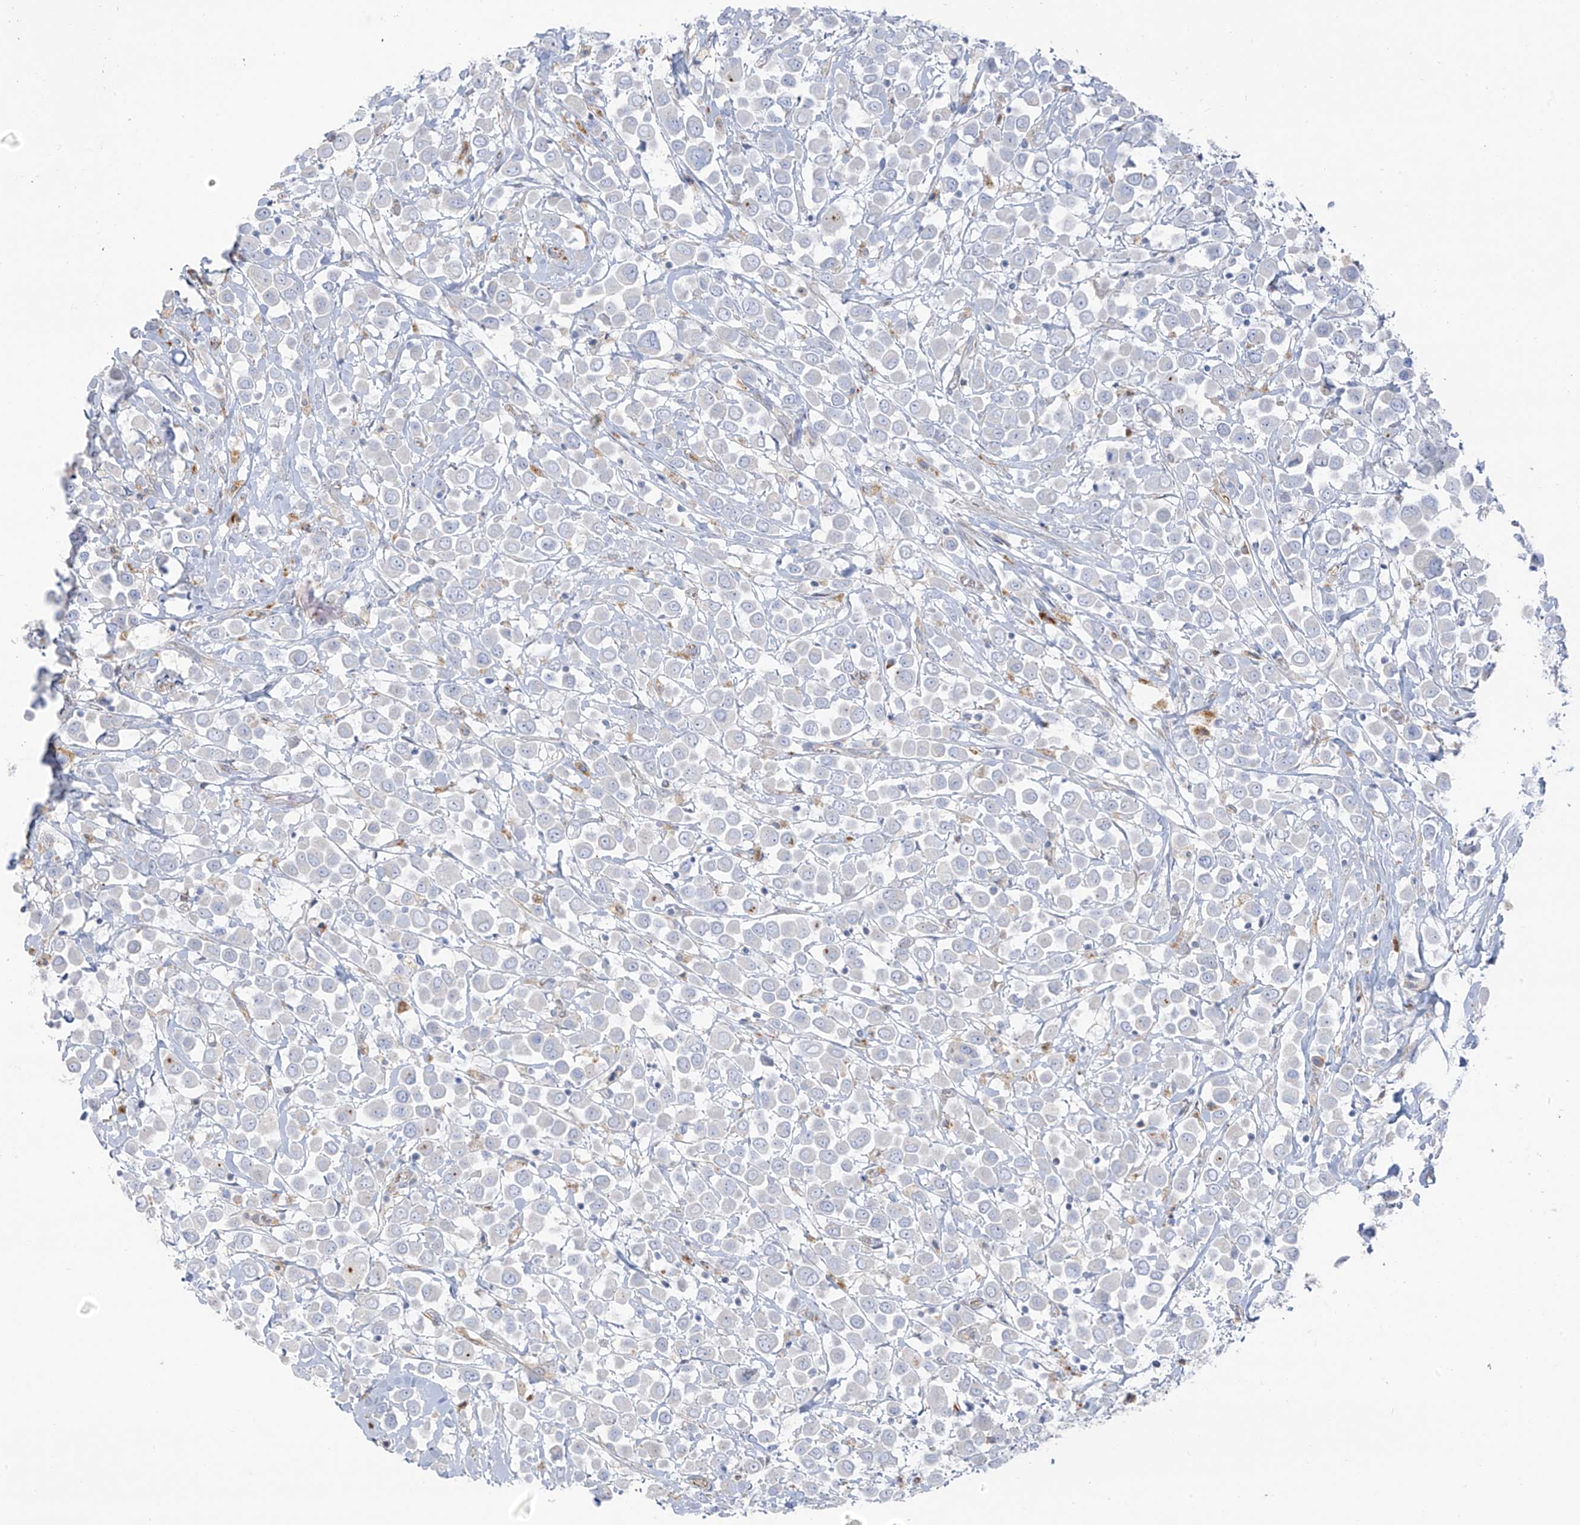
{"staining": {"intensity": "negative", "quantity": "none", "location": "none"}, "tissue": "breast cancer", "cell_type": "Tumor cells", "image_type": "cancer", "snomed": [{"axis": "morphology", "description": "Duct carcinoma"}, {"axis": "topography", "description": "Breast"}], "caption": "A high-resolution micrograph shows immunohistochemistry (IHC) staining of breast cancer, which reveals no significant positivity in tumor cells.", "gene": "TAL2", "patient": {"sex": "female", "age": 61}}